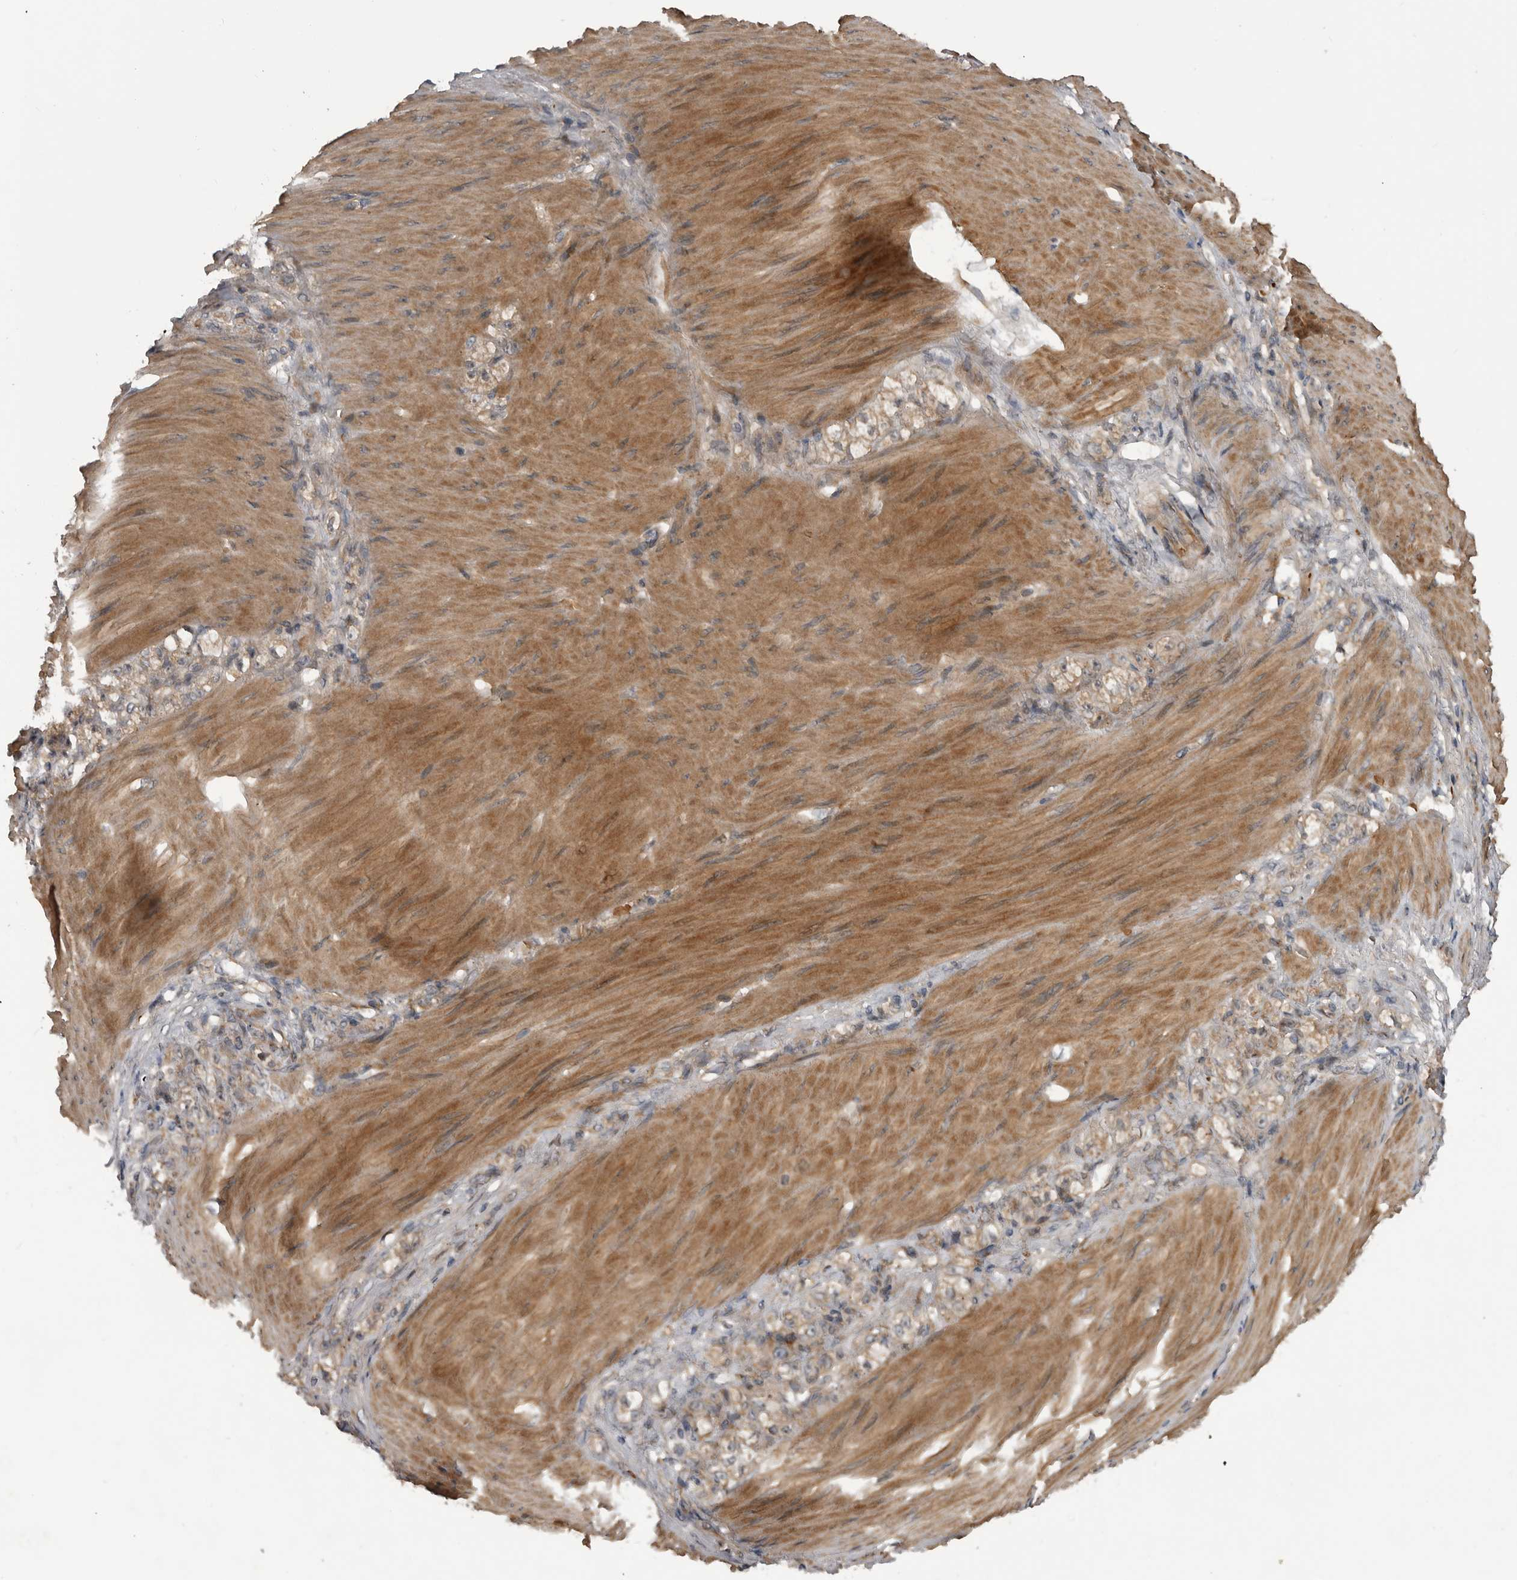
{"staining": {"intensity": "weak", "quantity": "<25%", "location": "cytoplasmic/membranous"}, "tissue": "stomach cancer", "cell_type": "Tumor cells", "image_type": "cancer", "snomed": [{"axis": "morphology", "description": "Normal tissue, NOS"}, {"axis": "morphology", "description": "Adenocarcinoma, NOS"}, {"axis": "topography", "description": "Stomach"}], "caption": "This image is of stomach adenocarcinoma stained with immunohistochemistry (IHC) to label a protein in brown with the nuclei are counter-stained blue. There is no positivity in tumor cells. The staining is performed using DAB brown chromogen with nuclei counter-stained in using hematoxylin.", "gene": "RAB3GAP2", "patient": {"sex": "male", "age": 82}}